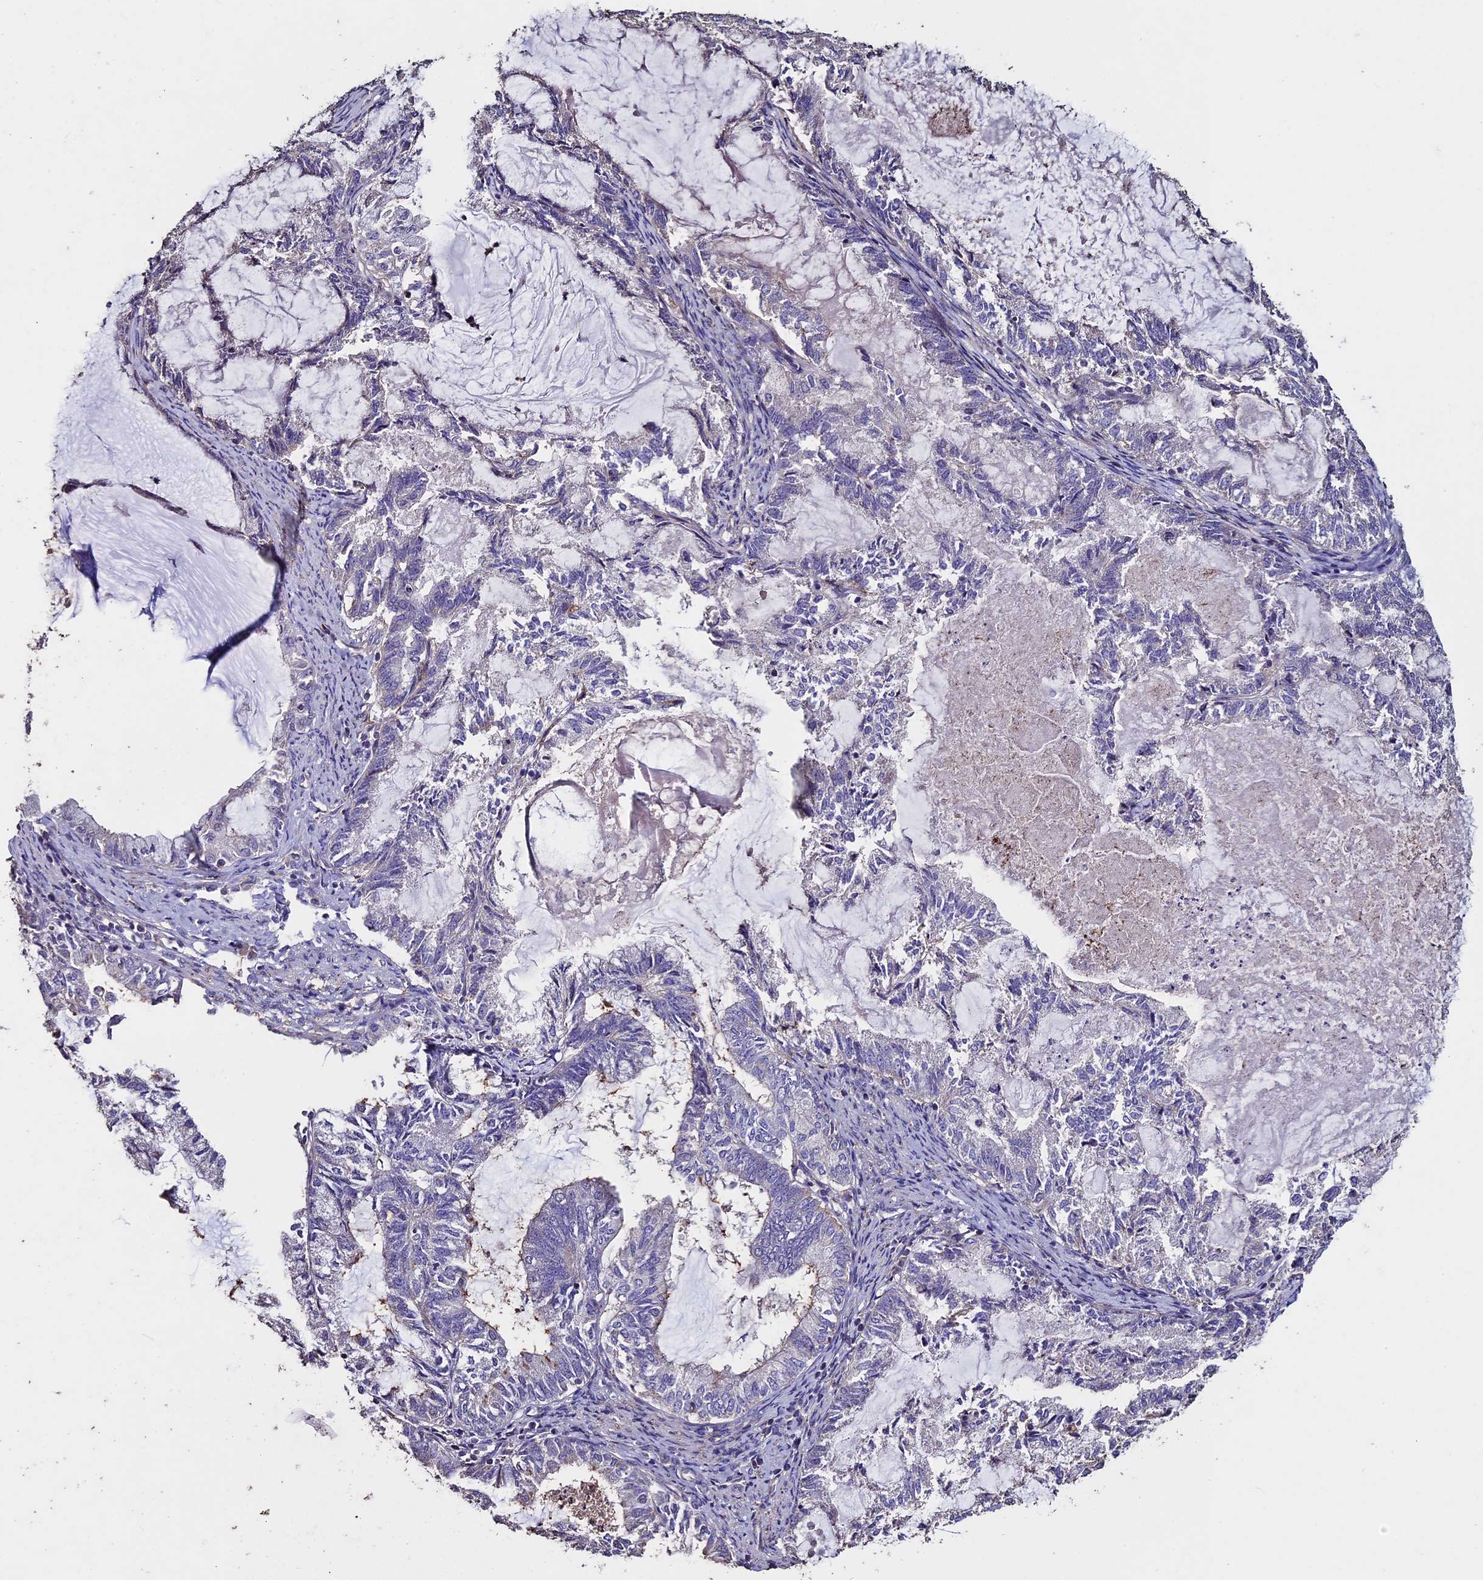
{"staining": {"intensity": "negative", "quantity": "none", "location": "none"}, "tissue": "endometrial cancer", "cell_type": "Tumor cells", "image_type": "cancer", "snomed": [{"axis": "morphology", "description": "Adenocarcinoma, NOS"}, {"axis": "topography", "description": "Endometrium"}], "caption": "DAB immunohistochemical staining of human adenocarcinoma (endometrial) shows no significant positivity in tumor cells.", "gene": "USB1", "patient": {"sex": "female", "age": 86}}